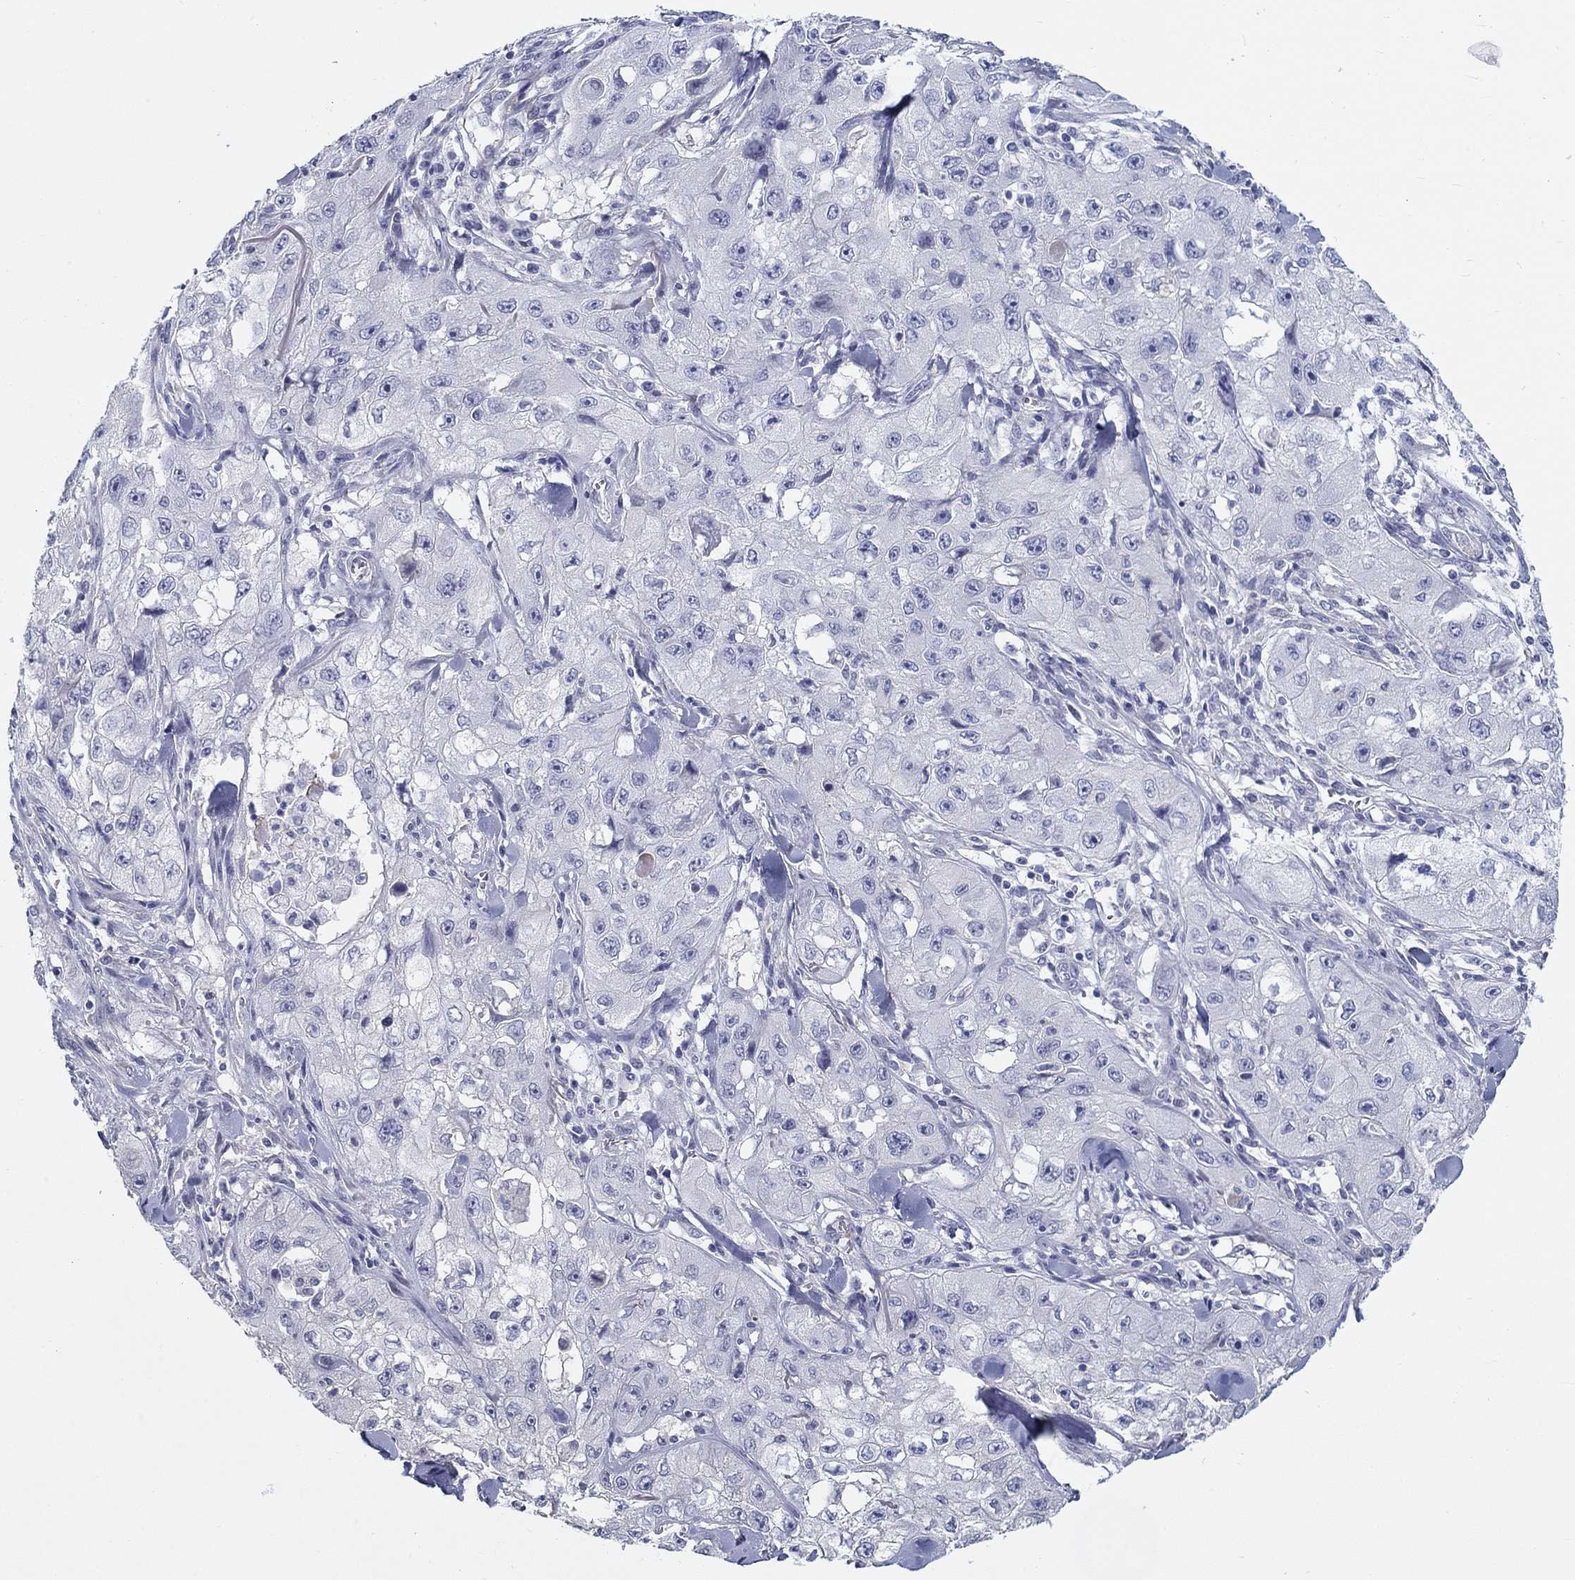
{"staining": {"intensity": "negative", "quantity": "none", "location": "none"}, "tissue": "skin cancer", "cell_type": "Tumor cells", "image_type": "cancer", "snomed": [{"axis": "morphology", "description": "Squamous cell carcinoma, NOS"}, {"axis": "topography", "description": "Skin"}, {"axis": "topography", "description": "Subcutis"}], "caption": "This micrograph is of skin cancer stained with immunohistochemistry to label a protein in brown with the nuclei are counter-stained blue. There is no expression in tumor cells. (Brightfield microscopy of DAB immunohistochemistry (IHC) at high magnification).", "gene": "CRYGD", "patient": {"sex": "male", "age": 73}}